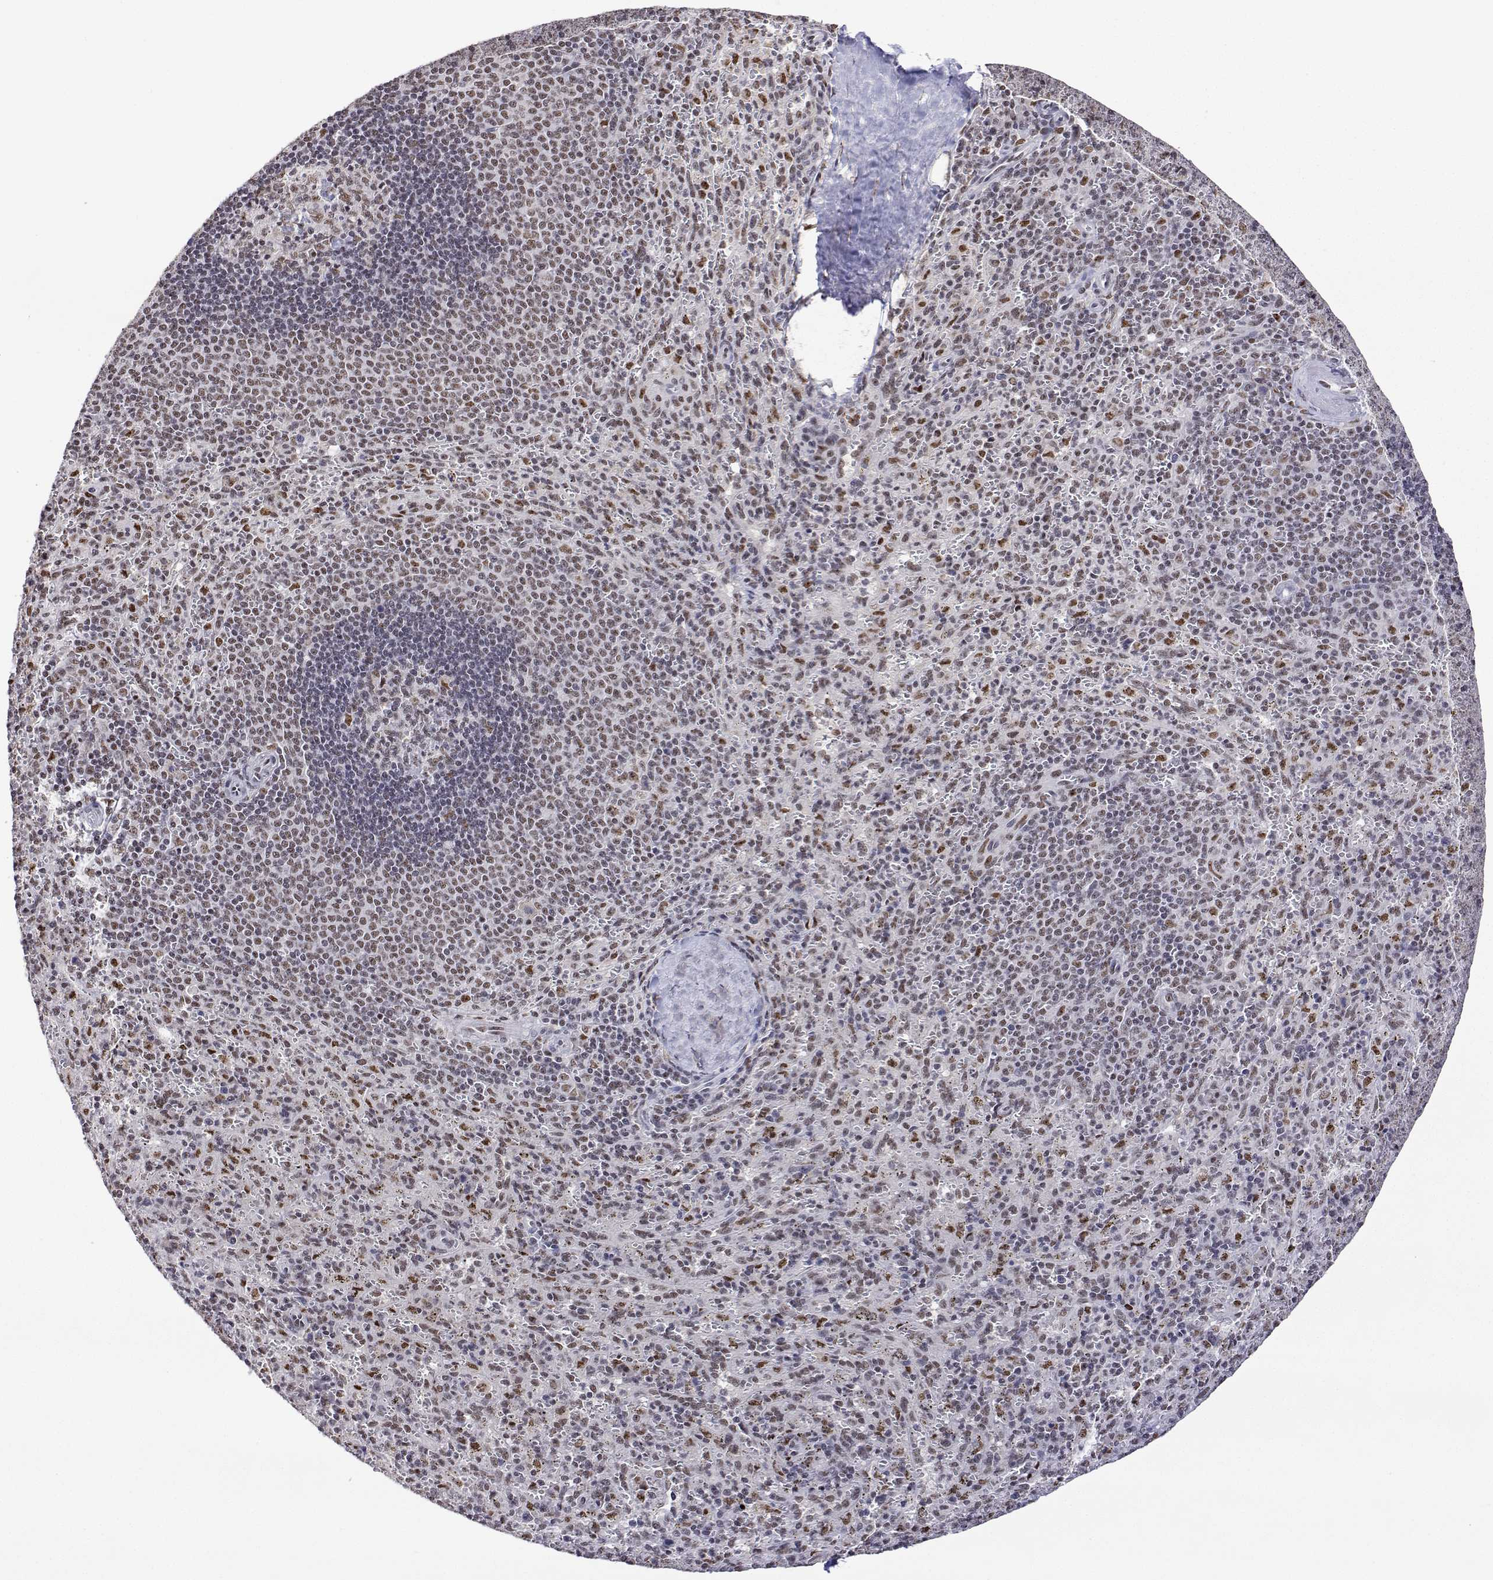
{"staining": {"intensity": "weak", "quantity": "25%-75%", "location": "nuclear"}, "tissue": "spleen", "cell_type": "Cells in red pulp", "image_type": "normal", "snomed": [{"axis": "morphology", "description": "Normal tissue, NOS"}, {"axis": "topography", "description": "Spleen"}], "caption": "Unremarkable spleen exhibits weak nuclear positivity in approximately 25%-75% of cells in red pulp.", "gene": "ADAR", "patient": {"sex": "male", "age": 57}}